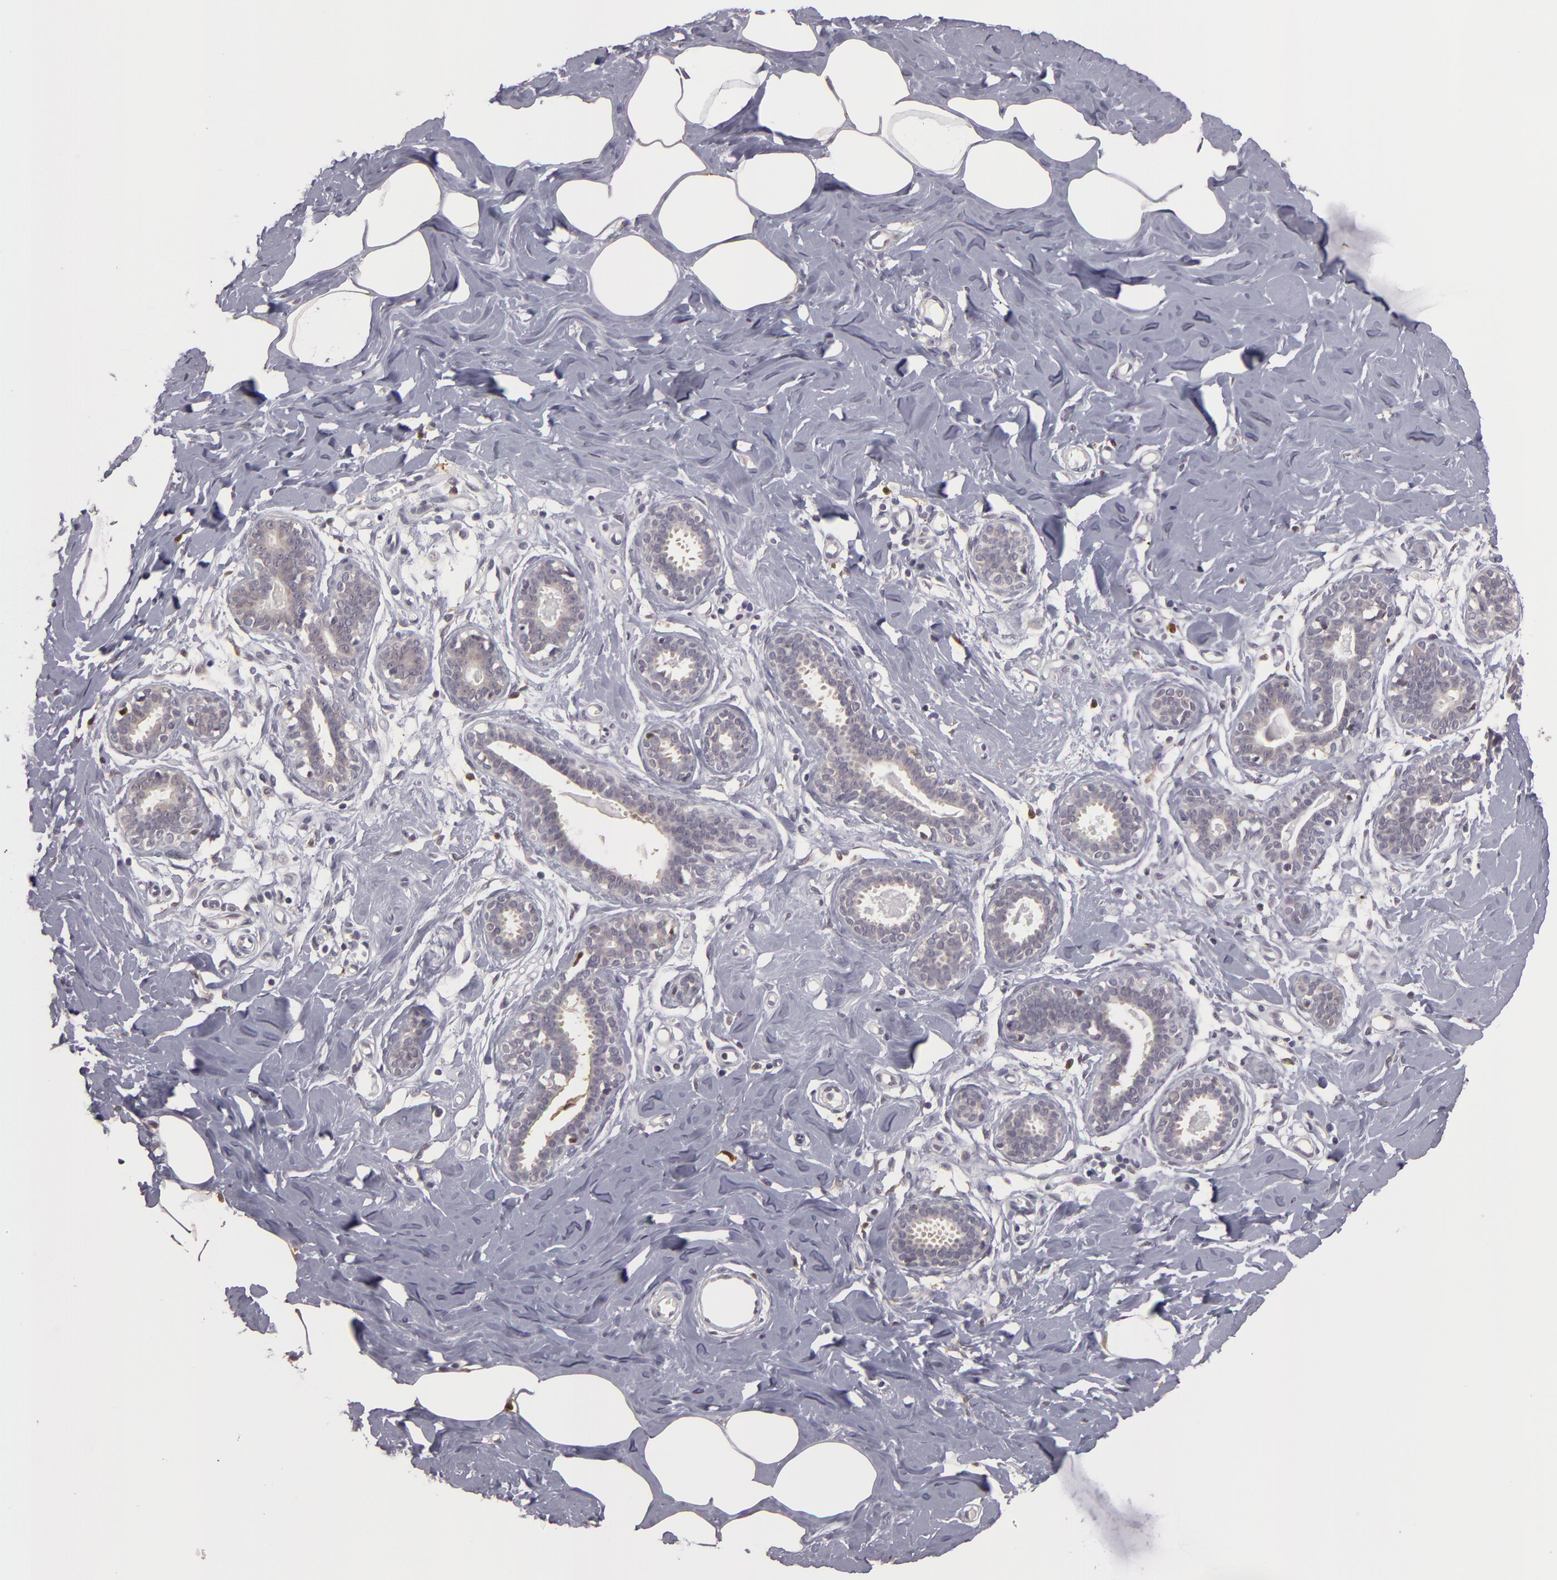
{"staining": {"intensity": "negative", "quantity": "none", "location": "none"}, "tissue": "breast", "cell_type": "Adipocytes", "image_type": "normal", "snomed": [{"axis": "morphology", "description": "Normal tissue, NOS"}, {"axis": "topography", "description": "Breast"}], "caption": "Breast stained for a protein using immunohistochemistry reveals no positivity adipocytes.", "gene": "GNPDA1", "patient": {"sex": "female", "age": 45}}